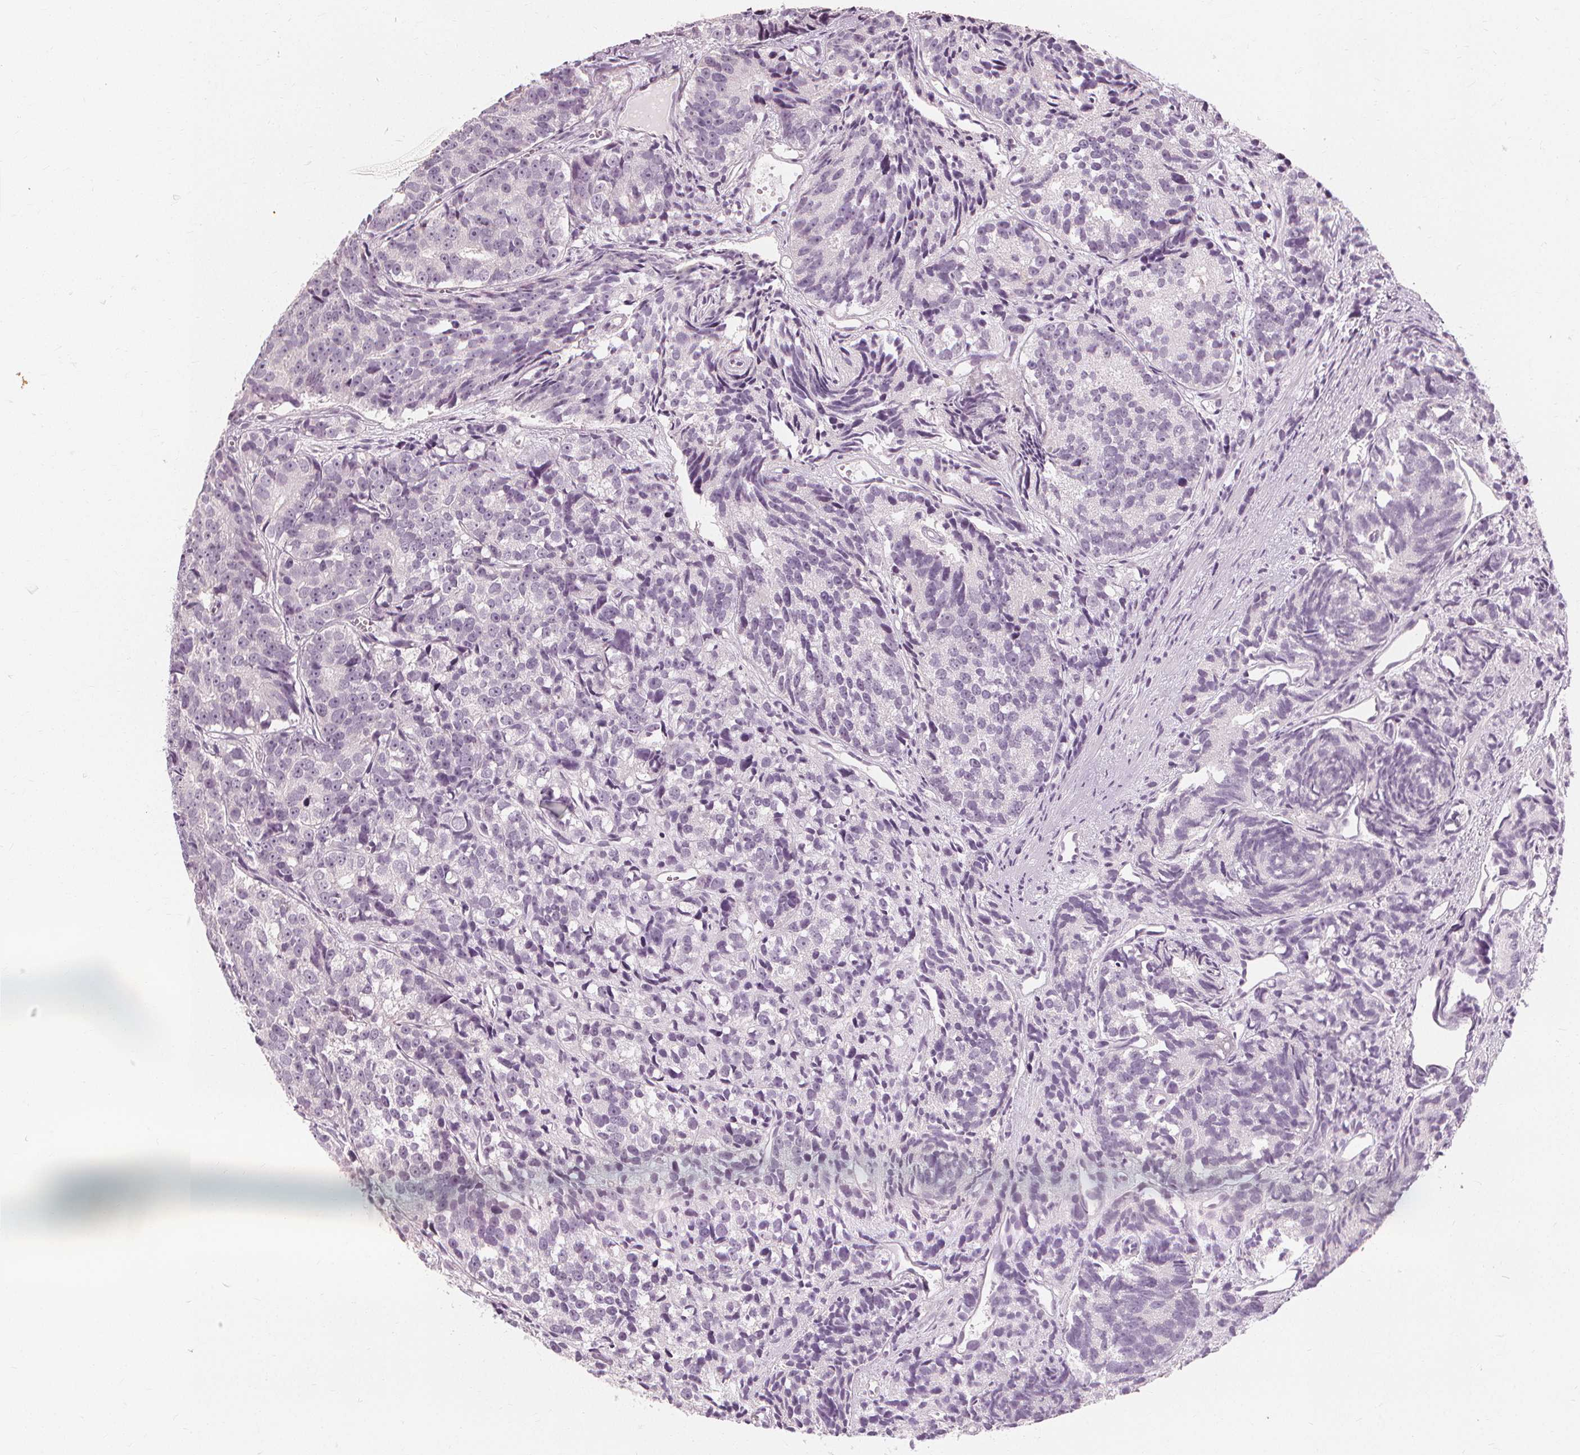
{"staining": {"intensity": "negative", "quantity": "none", "location": "none"}, "tissue": "prostate cancer", "cell_type": "Tumor cells", "image_type": "cancer", "snomed": [{"axis": "morphology", "description": "Adenocarcinoma, High grade"}, {"axis": "topography", "description": "Prostate"}], "caption": "High magnification brightfield microscopy of prostate adenocarcinoma (high-grade) stained with DAB (brown) and counterstained with hematoxylin (blue): tumor cells show no significant positivity. Brightfield microscopy of immunohistochemistry (IHC) stained with DAB (brown) and hematoxylin (blue), captured at high magnification.", "gene": "MUC12", "patient": {"sex": "male", "age": 77}}